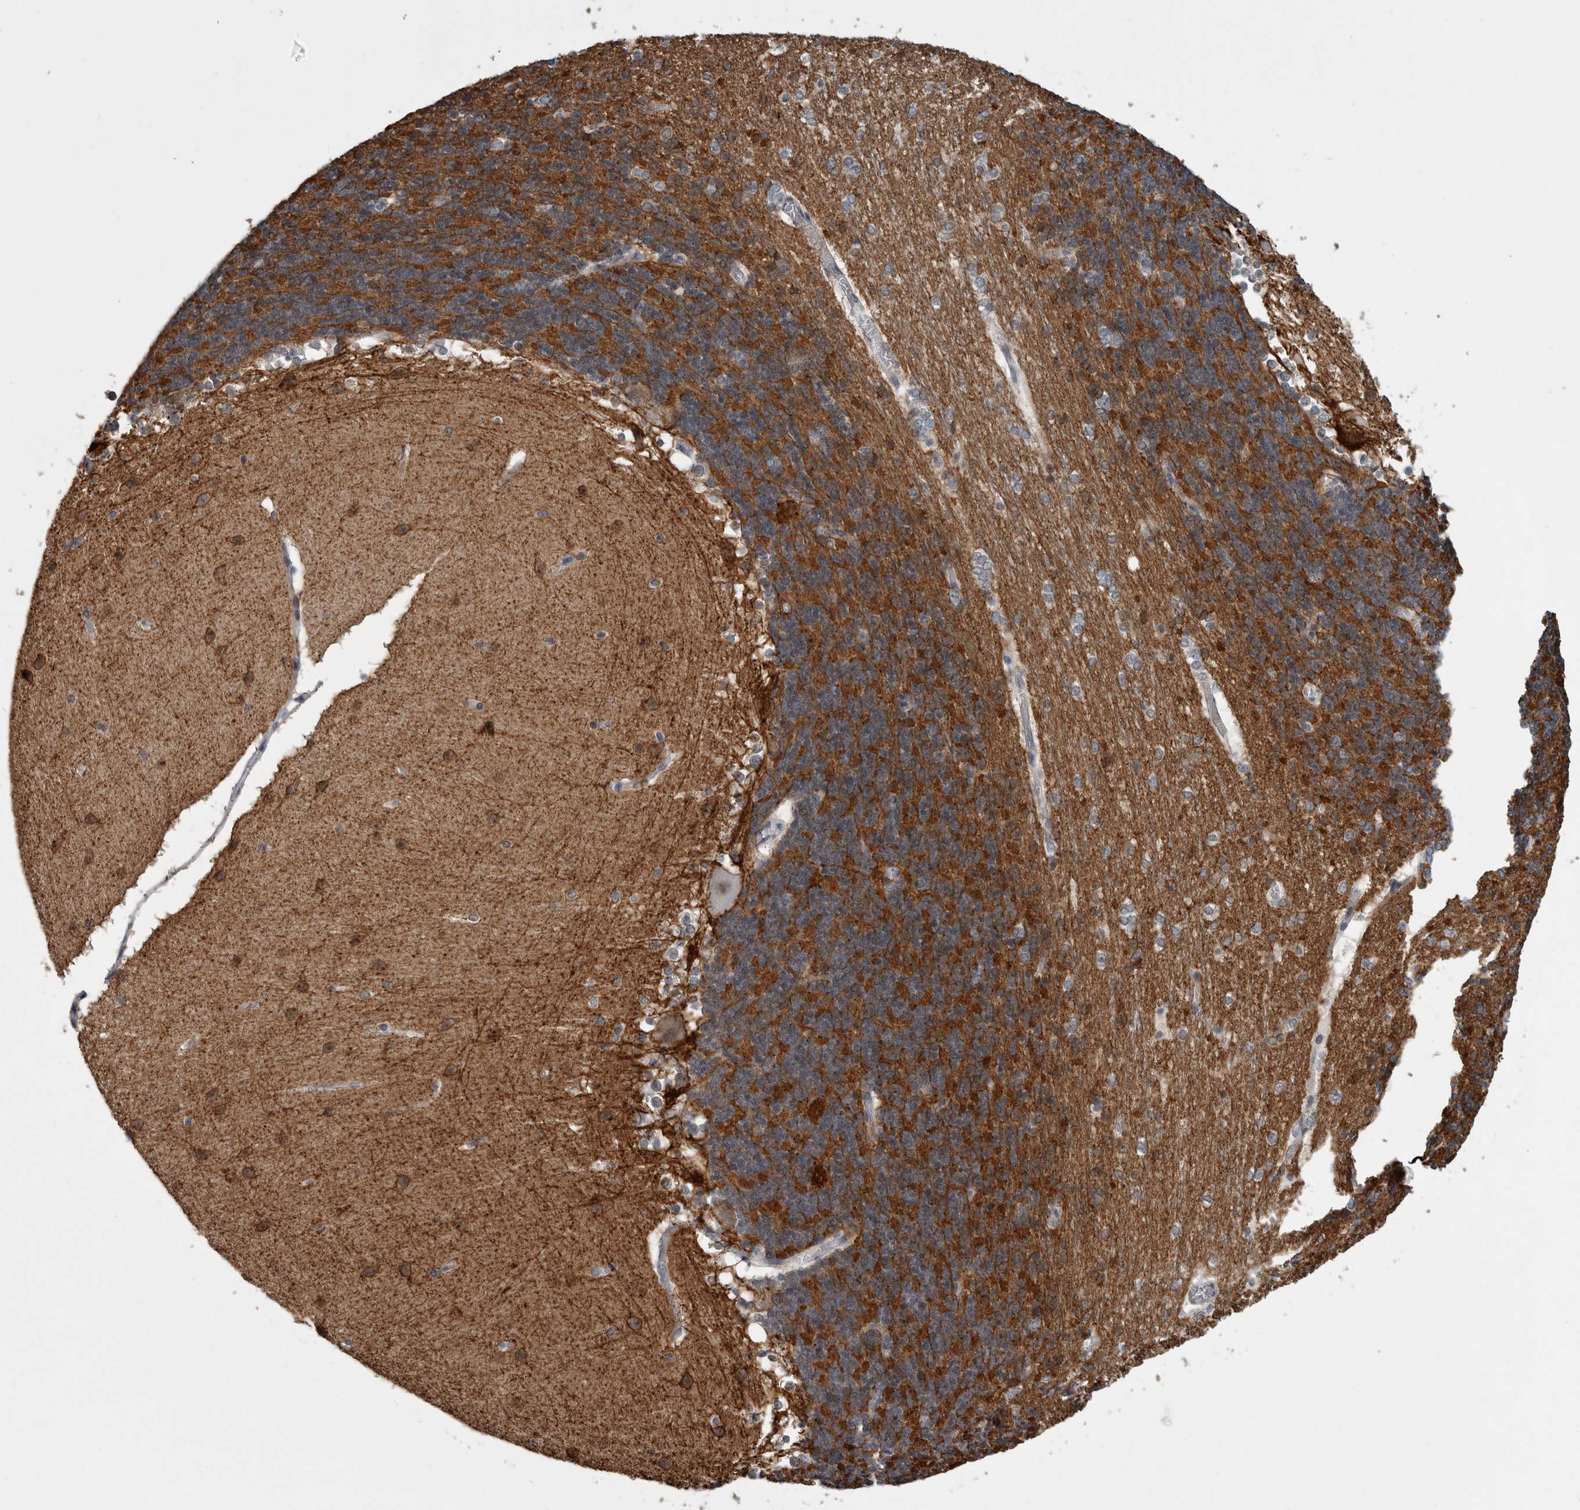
{"staining": {"intensity": "strong", "quantity": ">75%", "location": "cytoplasmic/membranous"}, "tissue": "cerebellum", "cell_type": "Cells in granular layer", "image_type": "normal", "snomed": [{"axis": "morphology", "description": "Normal tissue, NOS"}, {"axis": "topography", "description": "Cerebellum"}], "caption": "There is high levels of strong cytoplasmic/membranous positivity in cells in granular layer of unremarkable cerebellum, as demonstrated by immunohistochemical staining (brown color).", "gene": "PEBP4", "patient": {"sex": "female", "age": 19}}